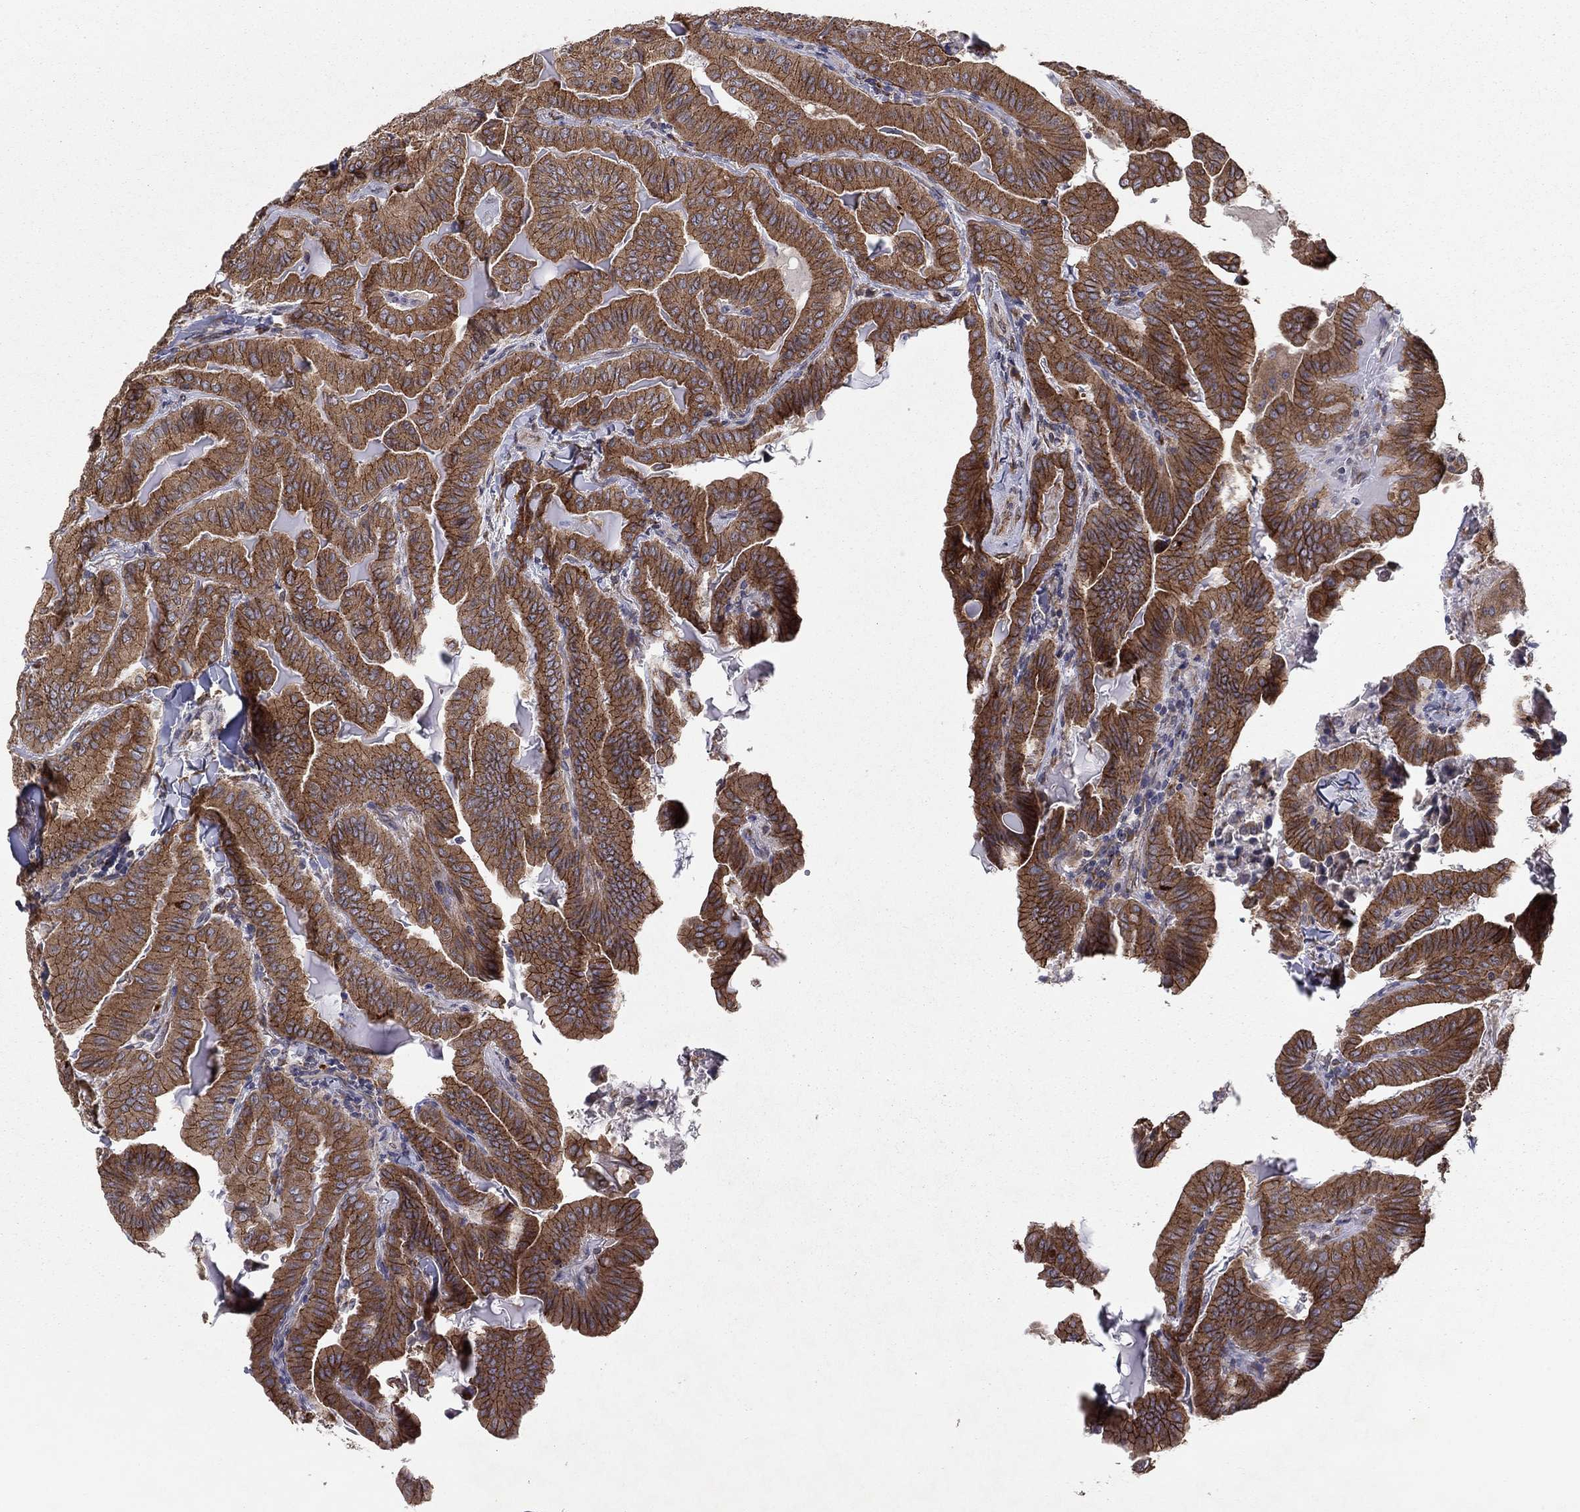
{"staining": {"intensity": "strong", "quantity": ">75%", "location": "cytoplasmic/membranous"}, "tissue": "thyroid cancer", "cell_type": "Tumor cells", "image_type": "cancer", "snomed": [{"axis": "morphology", "description": "Papillary adenocarcinoma, NOS"}, {"axis": "topography", "description": "Thyroid gland"}], "caption": "Strong cytoplasmic/membranous positivity for a protein is identified in approximately >75% of tumor cells of papillary adenocarcinoma (thyroid) using IHC.", "gene": "YIF1A", "patient": {"sex": "female", "age": 68}}